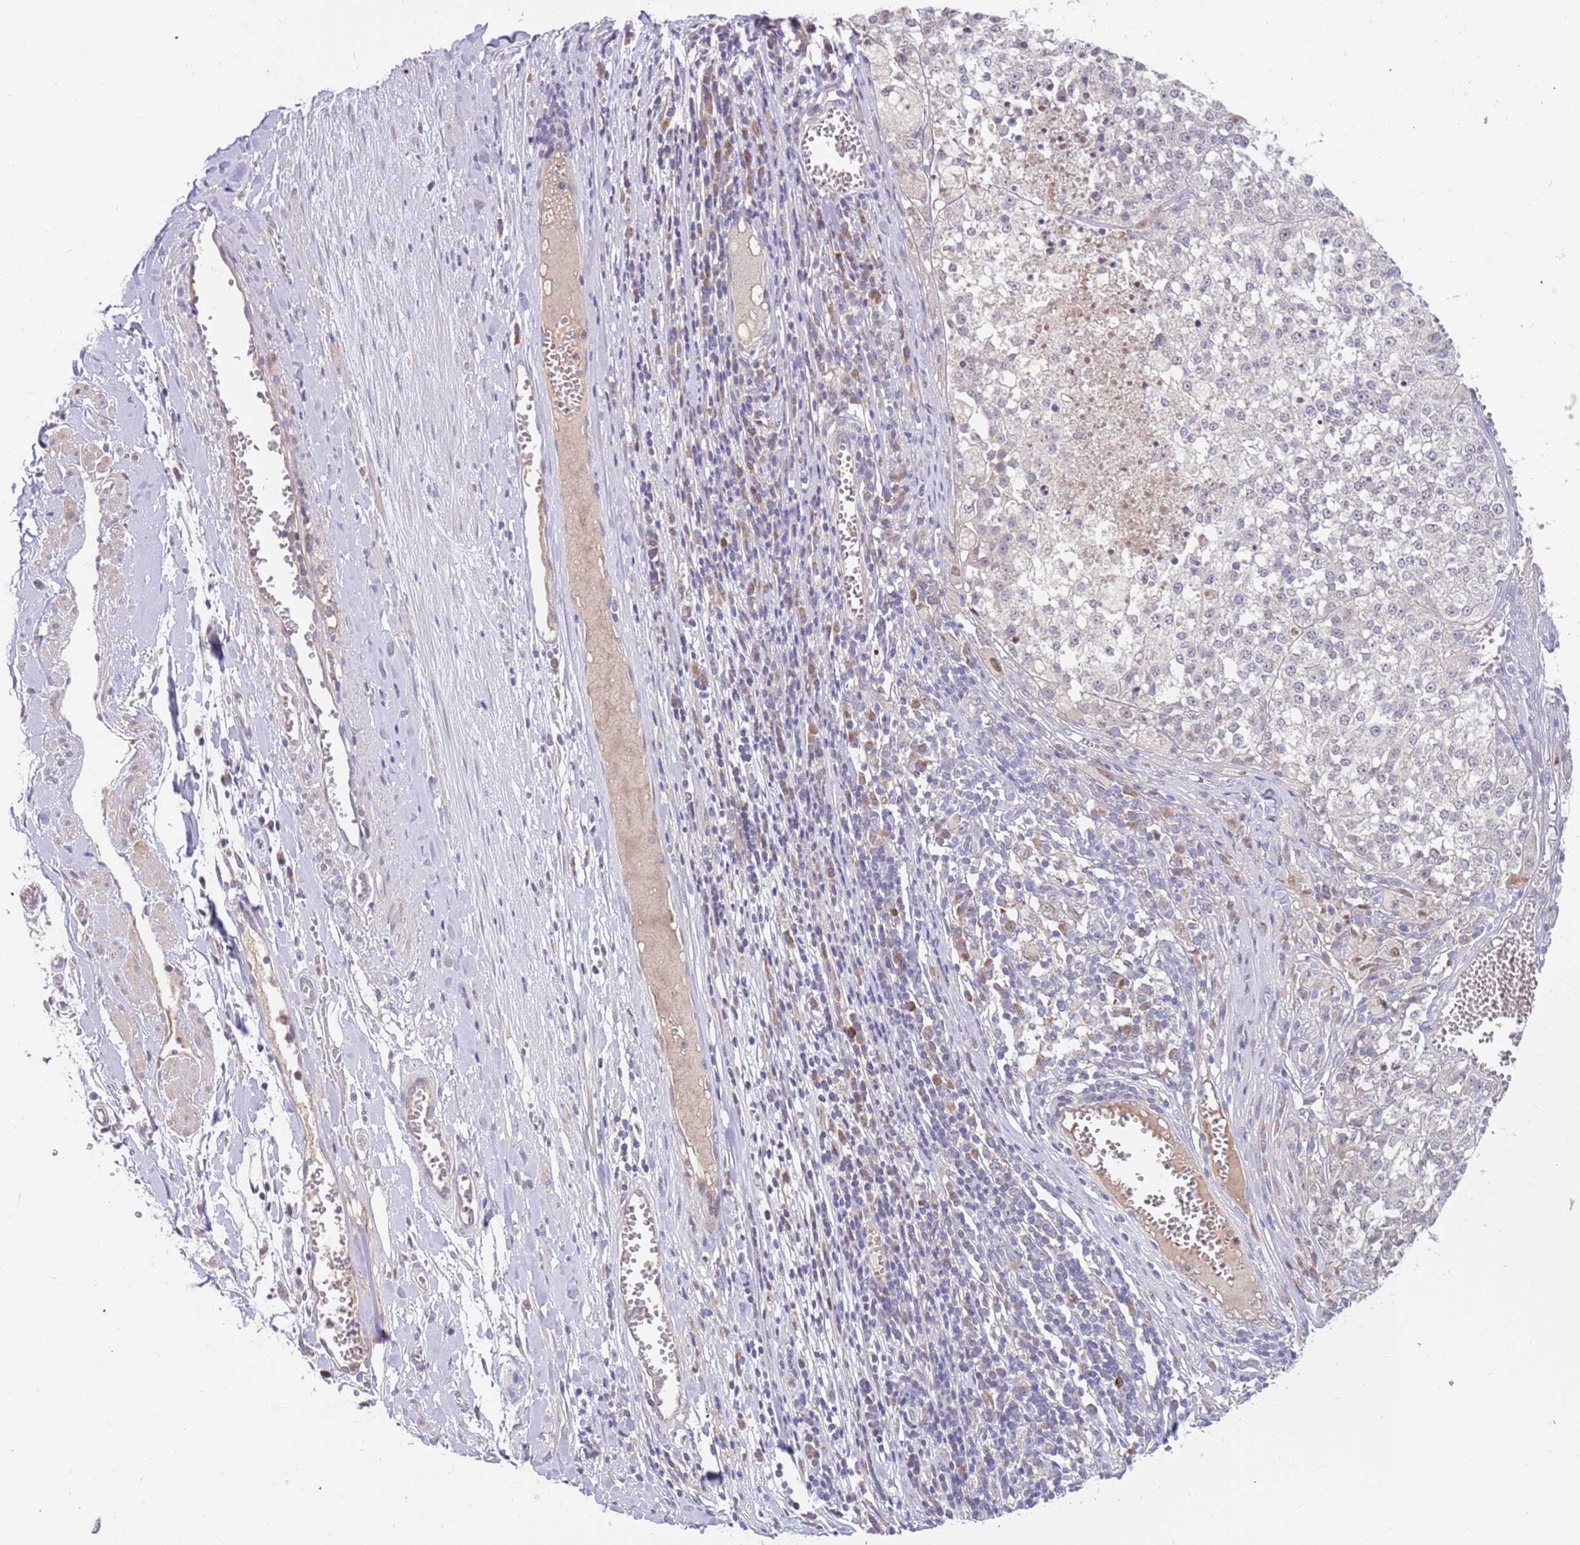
{"staining": {"intensity": "negative", "quantity": "none", "location": "none"}, "tissue": "melanoma", "cell_type": "Tumor cells", "image_type": "cancer", "snomed": [{"axis": "morphology", "description": "Malignant melanoma, NOS"}, {"axis": "topography", "description": "Skin"}], "caption": "Immunohistochemical staining of human malignant melanoma shows no significant expression in tumor cells.", "gene": "ZNF746", "patient": {"sex": "female", "age": 64}}